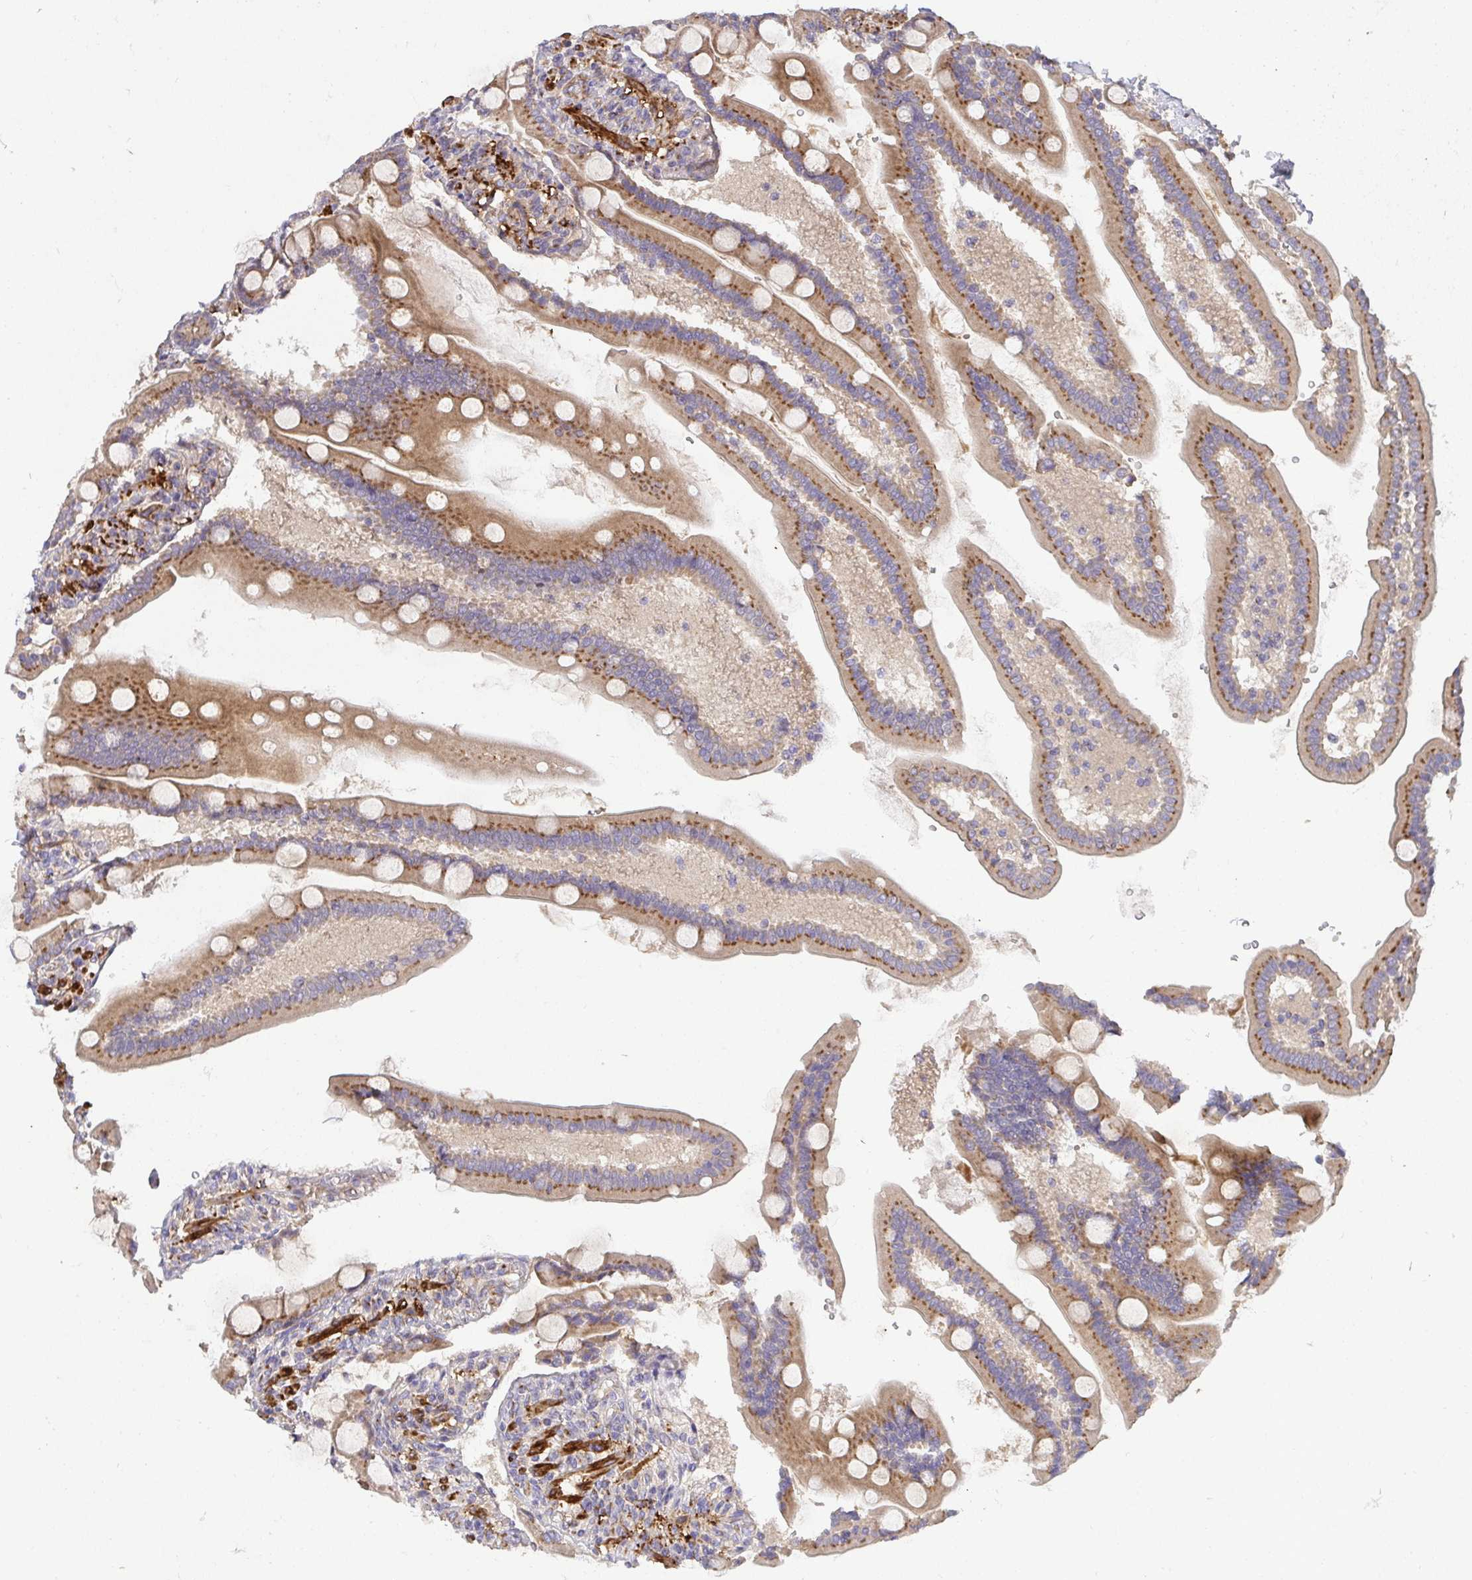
{"staining": {"intensity": "moderate", "quantity": ">75%", "location": "cytoplasmic/membranous"}, "tissue": "duodenum", "cell_type": "Glandular cells", "image_type": "normal", "snomed": [{"axis": "morphology", "description": "Normal tissue, NOS"}, {"axis": "topography", "description": "Duodenum"}], "caption": "Glandular cells demonstrate medium levels of moderate cytoplasmic/membranous positivity in about >75% of cells in benign human duodenum. The protein of interest is stained brown, and the nuclei are stained in blue (DAB (3,3'-diaminobenzidine) IHC with brightfield microscopy, high magnification).", "gene": "TM9SF4", "patient": {"sex": "female", "age": 67}}